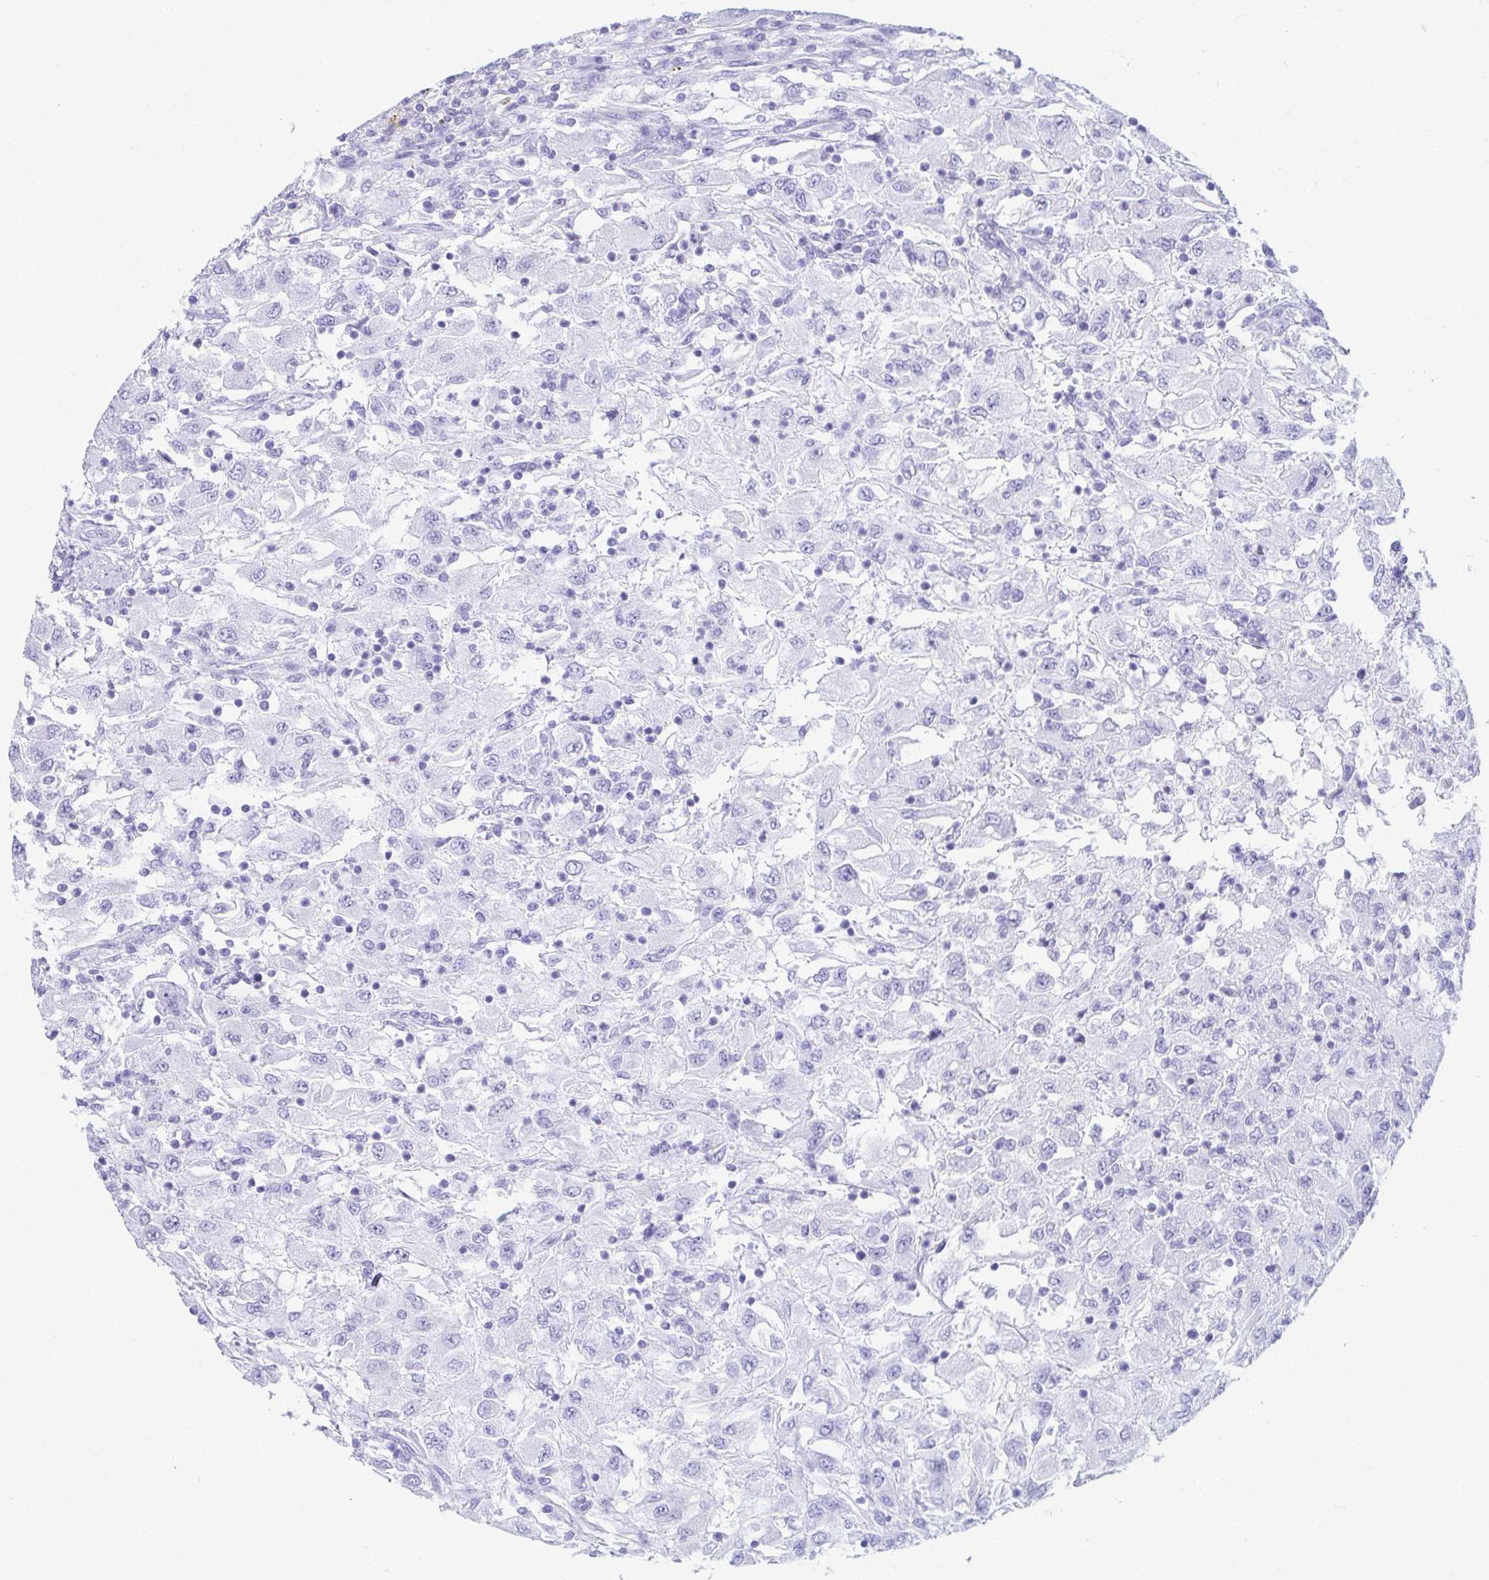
{"staining": {"intensity": "negative", "quantity": "none", "location": "none"}, "tissue": "renal cancer", "cell_type": "Tumor cells", "image_type": "cancer", "snomed": [{"axis": "morphology", "description": "Adenocarcinoma, NOS"}, {"axis": "topography", "description": "Kidney"}], "caption": "Immunohistochemistry (IHC) photomicrograph of neoplastic tissue: human adenocarcinoma (renal) stained with DAB (3,3'-diaminobenzidine) demonstrates no significant protein staining in tumor cells.", "gene": "ATP4B", "patient": {"sex": "female", "age": 67}}